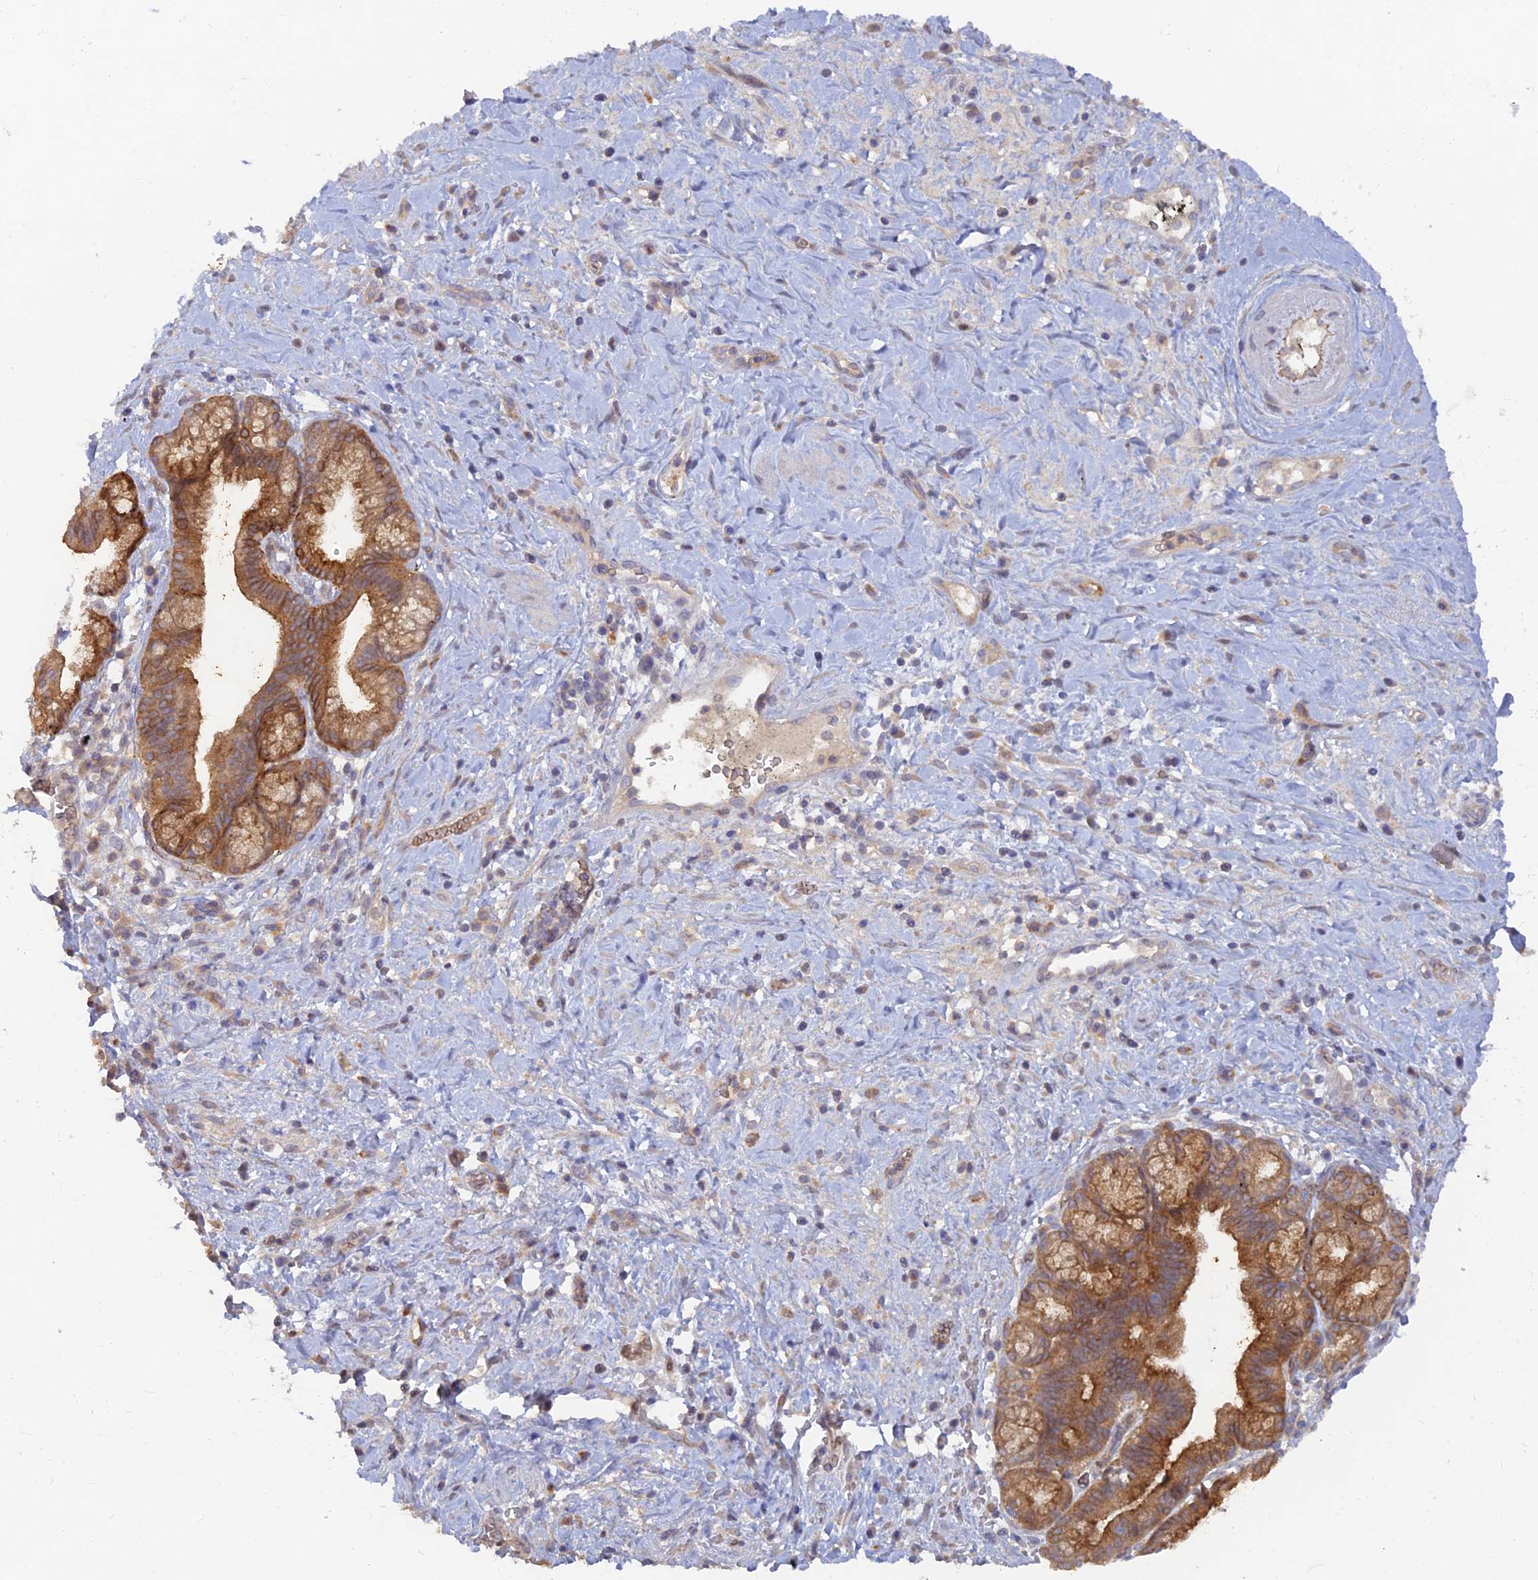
{"staining": {"intensity": "moderate", "quantity": ">75%", "location": "cytoplasmic/membranous"}, "tissue": "pancreatic cancer", "cell_type": "Tumor cells", "image_type": "cancer", "snomed": [{"axis": "morphology", "description": "Adenocarcinoma, NOS"}, {"axis": "topography", "description": "Pancreas"}], "caption": "IHC micrograph of neoplastic tissue: pancreatic cancer (adenocarcinoma) stained using IHC reveals medium levels of moderate protein expression localized specifically in the cytoplasmic/membranous of tumor cells, appearing as a cytoplasmic/membranous brown color.", "gene": "ARRDC1", "patient": {"sex": "male", "age": 72}}